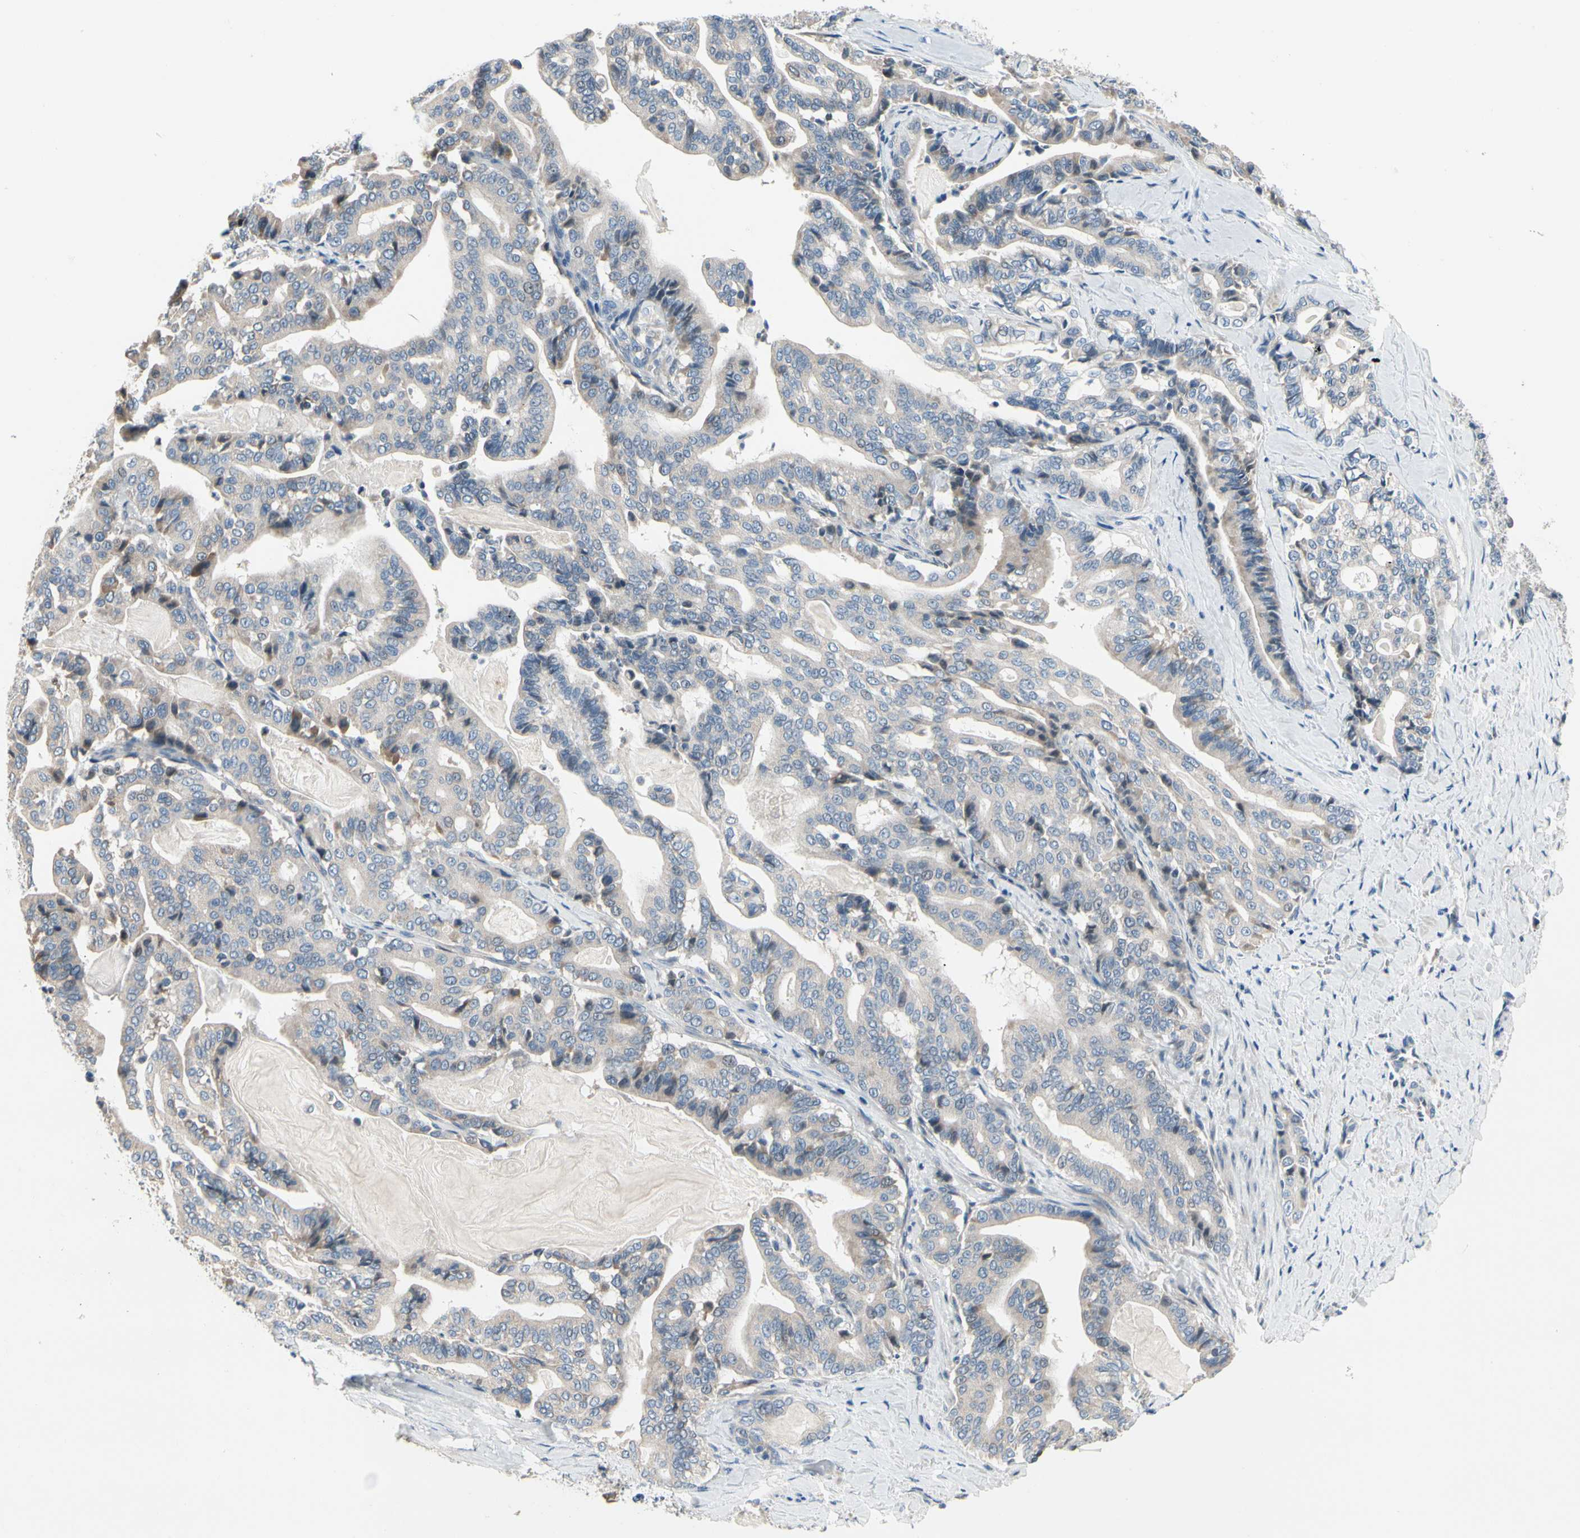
{"staining": {"intensity": "negative", "quantity": "none", "location": "none"}, "tissue": "pancreatic cancer", "cell_type": "Tumor cells", "image_type": "cancer", "snomed": [{"axis": "morphology", "description": "Adenocarcinoma, NOS"}, {"axis": "topography", "description": "Pancreas"}], "caption": "Immunohistochemistry (IHC) image of neoplastic tissue: pancreatic adenocarcinoma stained with DAB reveals no significant protein staining in tumor cells.", "gene": "NFASC", "patient": {"sex": "male", "age": 63}}